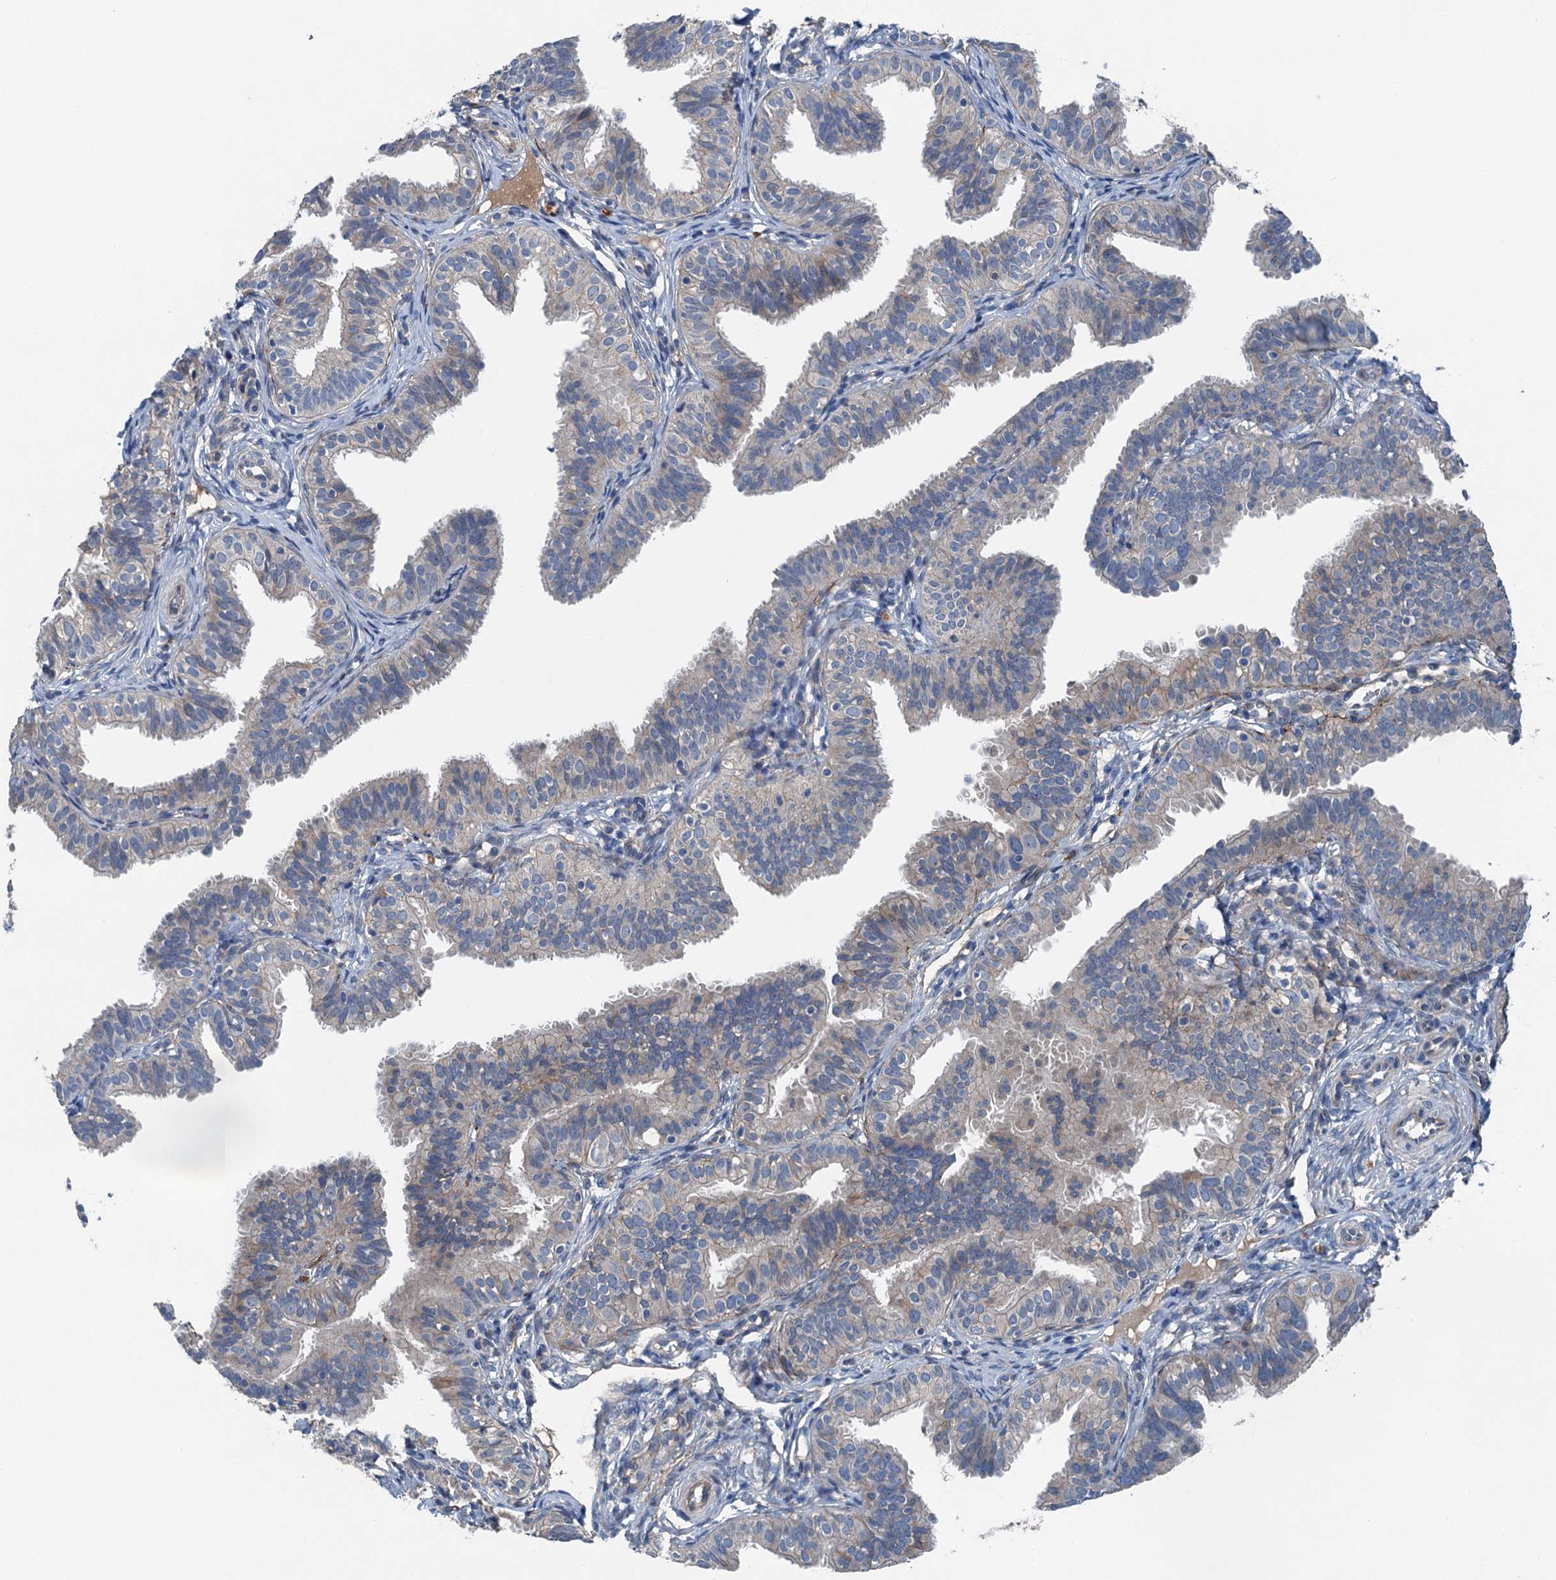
{"staining": {"intensity": "negative", "quantity": "none", "location": "none"}, "tissue": "fallopian tube", "cell_type": "Glandular cells", "image_type": "normal", "snomed": [{"axis": "morphology", "description": "Normal tissue, NOS"}, {"axis": "topography", "description": "Fallopian tube"}], "caption": "There is no significant positivity in glandular cells of fallopian tube. (DAB IHC with hematoxylin counter stain).", "gene": "SLC2A10", "patient": {"sex": "female", "age": 35}}